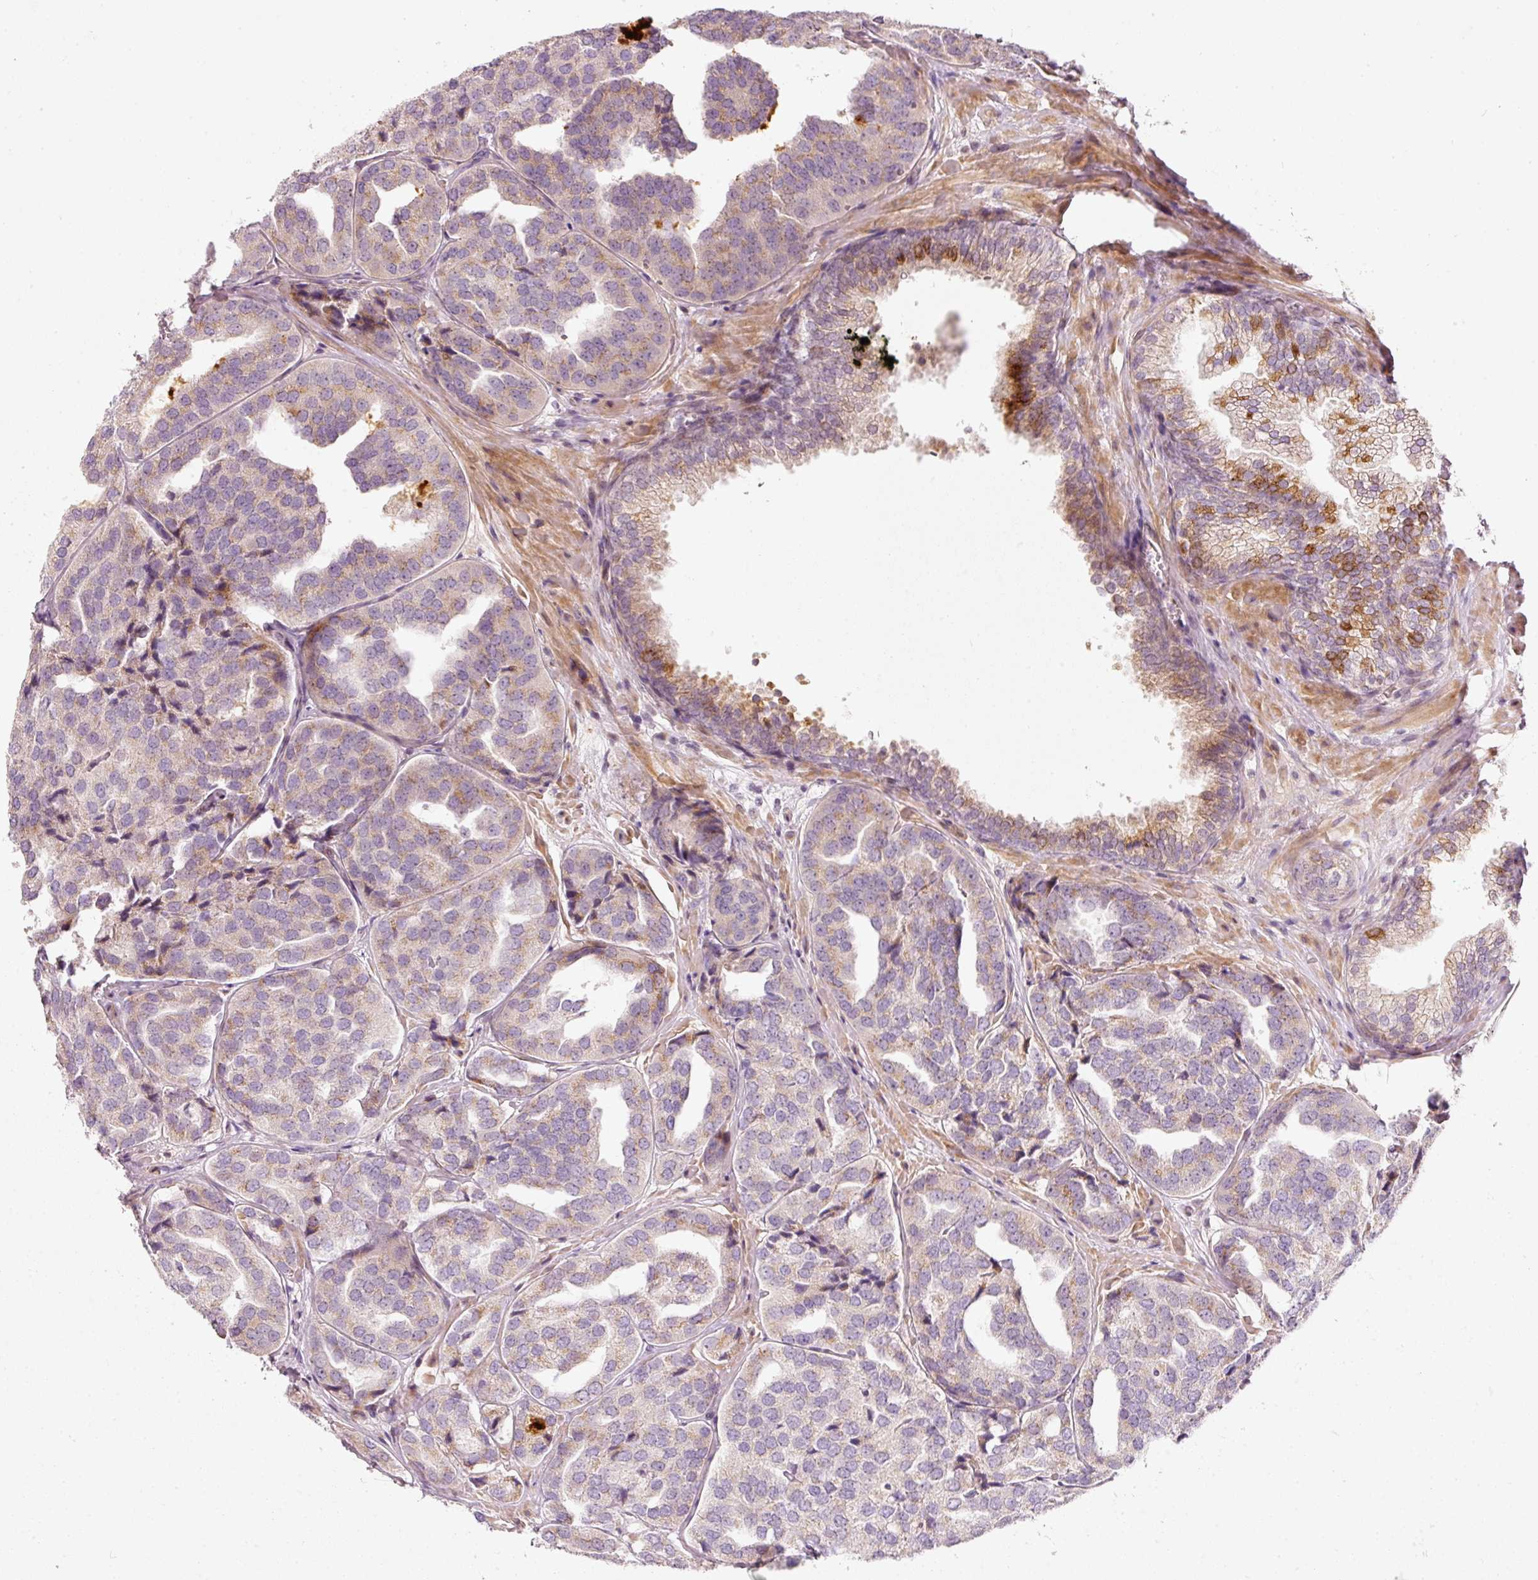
{"staining": {"intensity": "moderate", "quantity": "25%-75%", "location": "cytoplasmic/membranous"}, "tissue": "prostate cancer", "cell_type": "Tumor cells", "image_type": "cancer", "snomed": [{"axis": "morphology", "description": "Adenocarcinoma, High grade"}, {"axis": "topography", "description": "Prostate"}], "caption": "Immunohistochemistry micrograph of neoplastic tissue: prostate adenocarcinoma (high-grade) stained using IHC demonstrates medium levels of moderate protein expression localized specifically in the cytoplasmic/membranous of tumor cells, appearing as a cytoplasmic/membranous brown color.", "gene": "SLC20A1", "patient": {"sex": "male", "age": 63}}